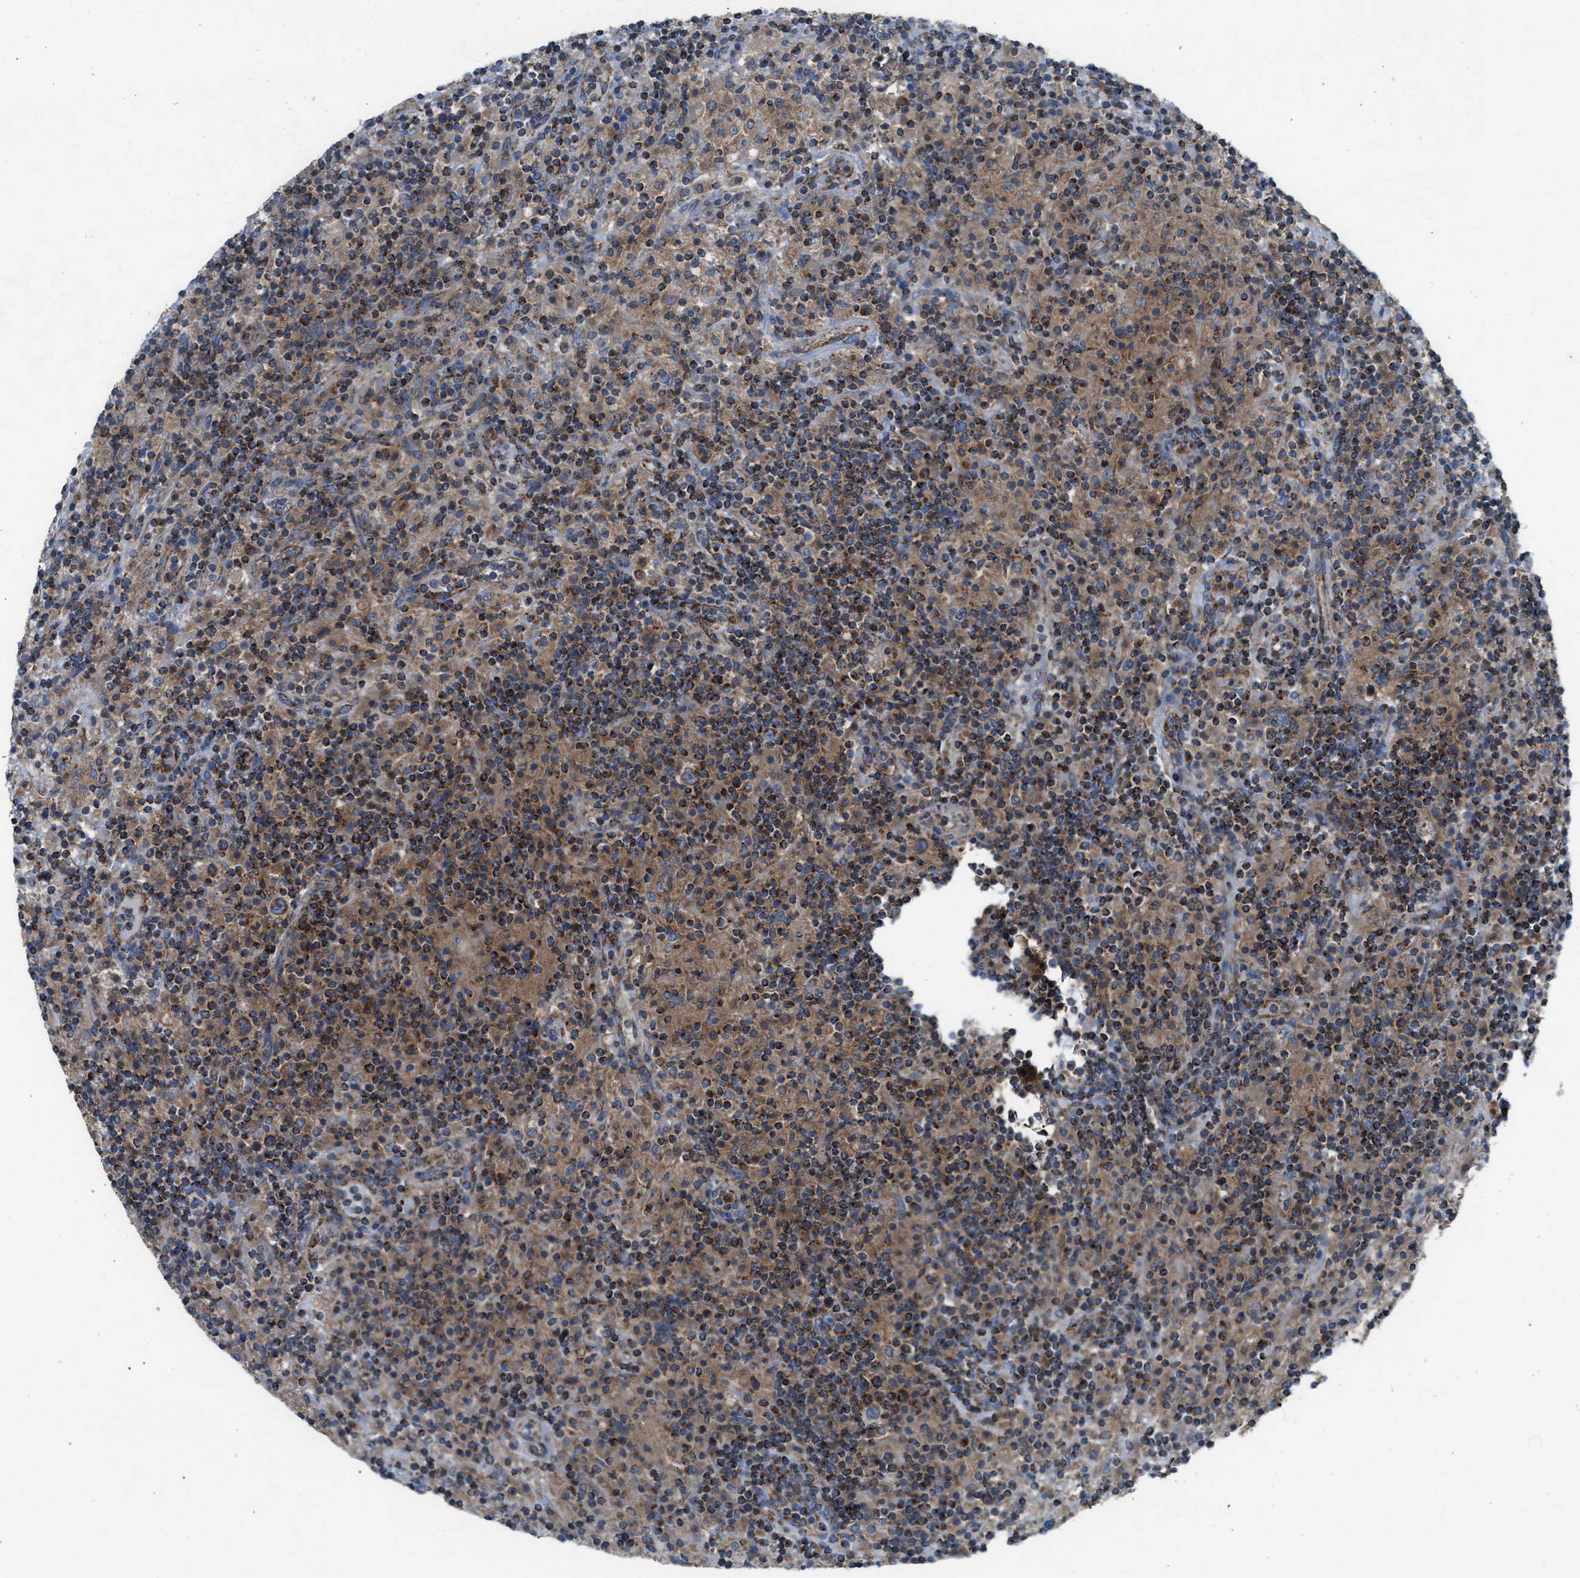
{"staining": {"intensity": "moderate", "quantity": ">75%", "location": "cytoplasmic/membranous"}, "tissue": "lymphoma", "cell_type": "Tumor cells", "image_type": "cancer", "snomed": [{"axis": "morphology", "description": "Hodgkin's disease, NOS"}, {"axis": "topography", "description": "Lymph node"}], "caption": "The image demonstrates immunohistochemical staining of lymphoma. There is moderate cytoplasmic/membranous positivity is seen in about >75% of tumor cells.", "gene": "TBC1D15", "patient": {"sex": "male", "age": 70}}